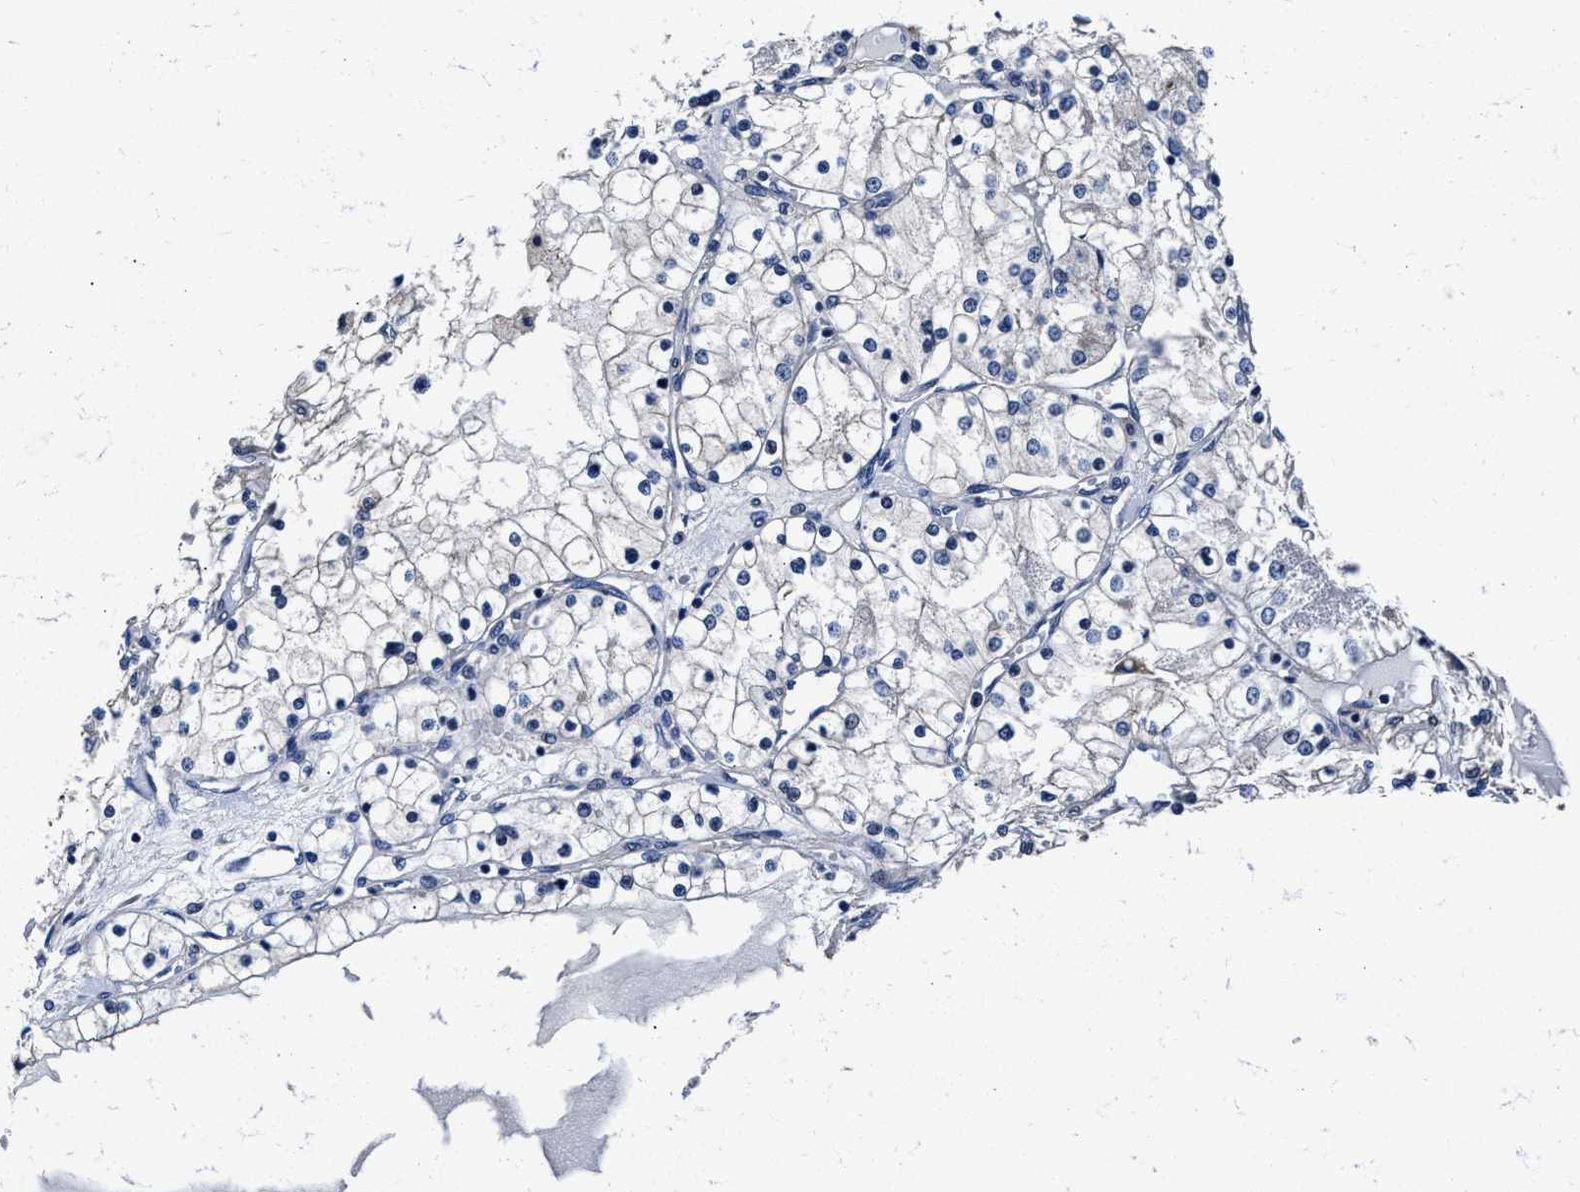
{"staining": {"intensity": "negative", "quantity": "none", "location": "none"}, "tissue": "renal cancer", "cell_type": "Tumor cells", "image_type": "cancer", "snomed": [{"axis": "morphology", "description": "Adenocarcinoma, NOS"}, {"axis": "topography", "description": "Kidney"}], "caption": "Histopathology image shows no protein positivity in tumor cells of renal cancer tissue. Brightfield microscopy of IHC stained with DAB (brown) and hematoxylin (blue), captured at high magnification.", "gene": "GSTM1", "patient": {"sex": "male", "age": 68}}